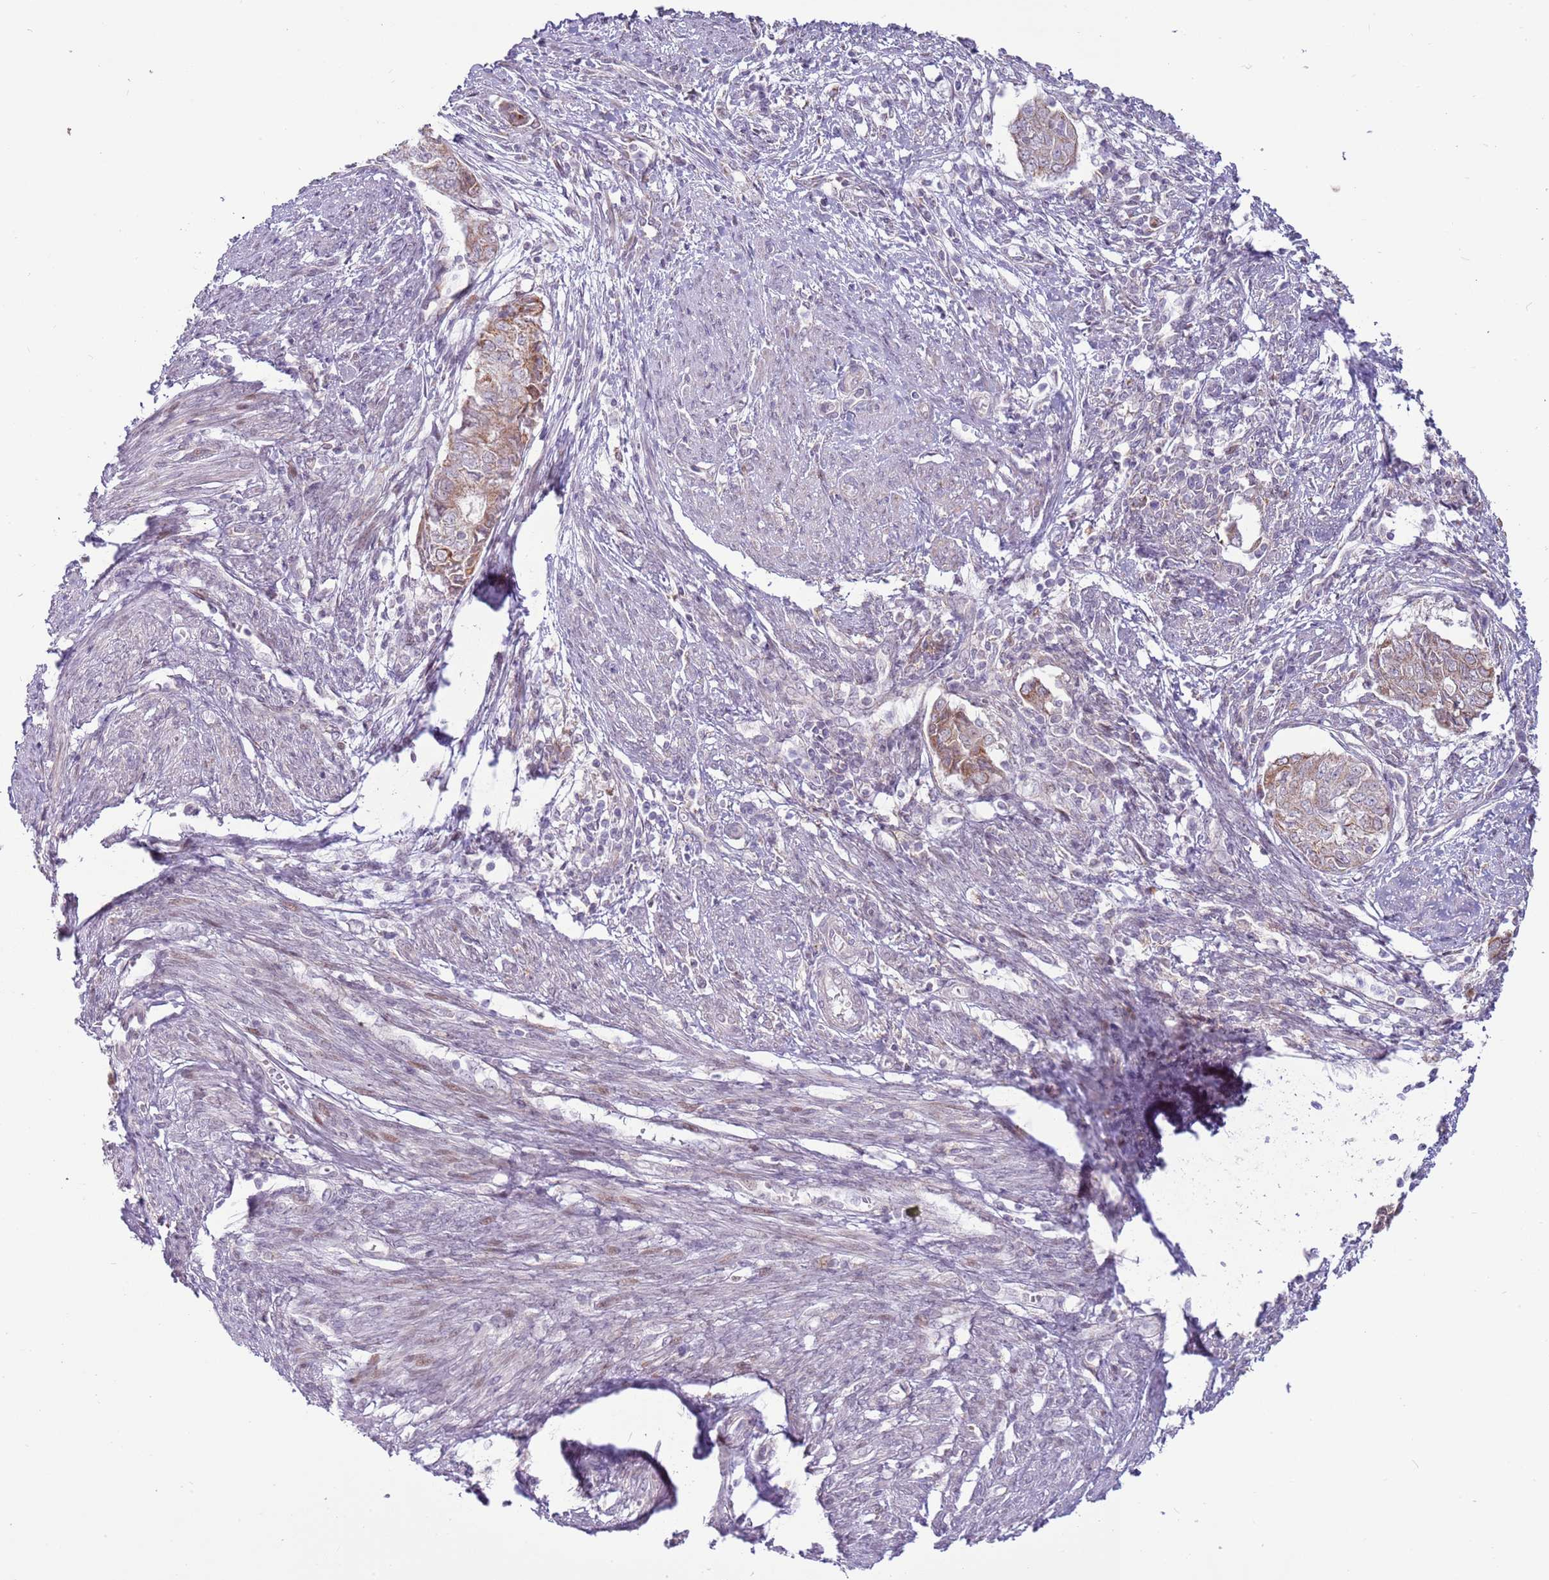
{"staining": {"intensity": "moderate", "quantity": ">75%", "location": "cytoplasmic/membranous"}, "tissue": "endometrial cancer", "cell_type": "Tumor cells", "image_type": "cancer", "snomed": [{"axis": "morphology", "description": "Adenocarcinoma, NOS"}, {"axis": "topography", "description": "Endometrium"}], "caption": "A photomicrograph of human endometrial cancer (adenocarcinoma) stained for a protein displays moderate cytoplasmic/membranous brown staining in tumor cells.", "gene": "MLLT11", "patient": {"sex": "female", "age": 62}}